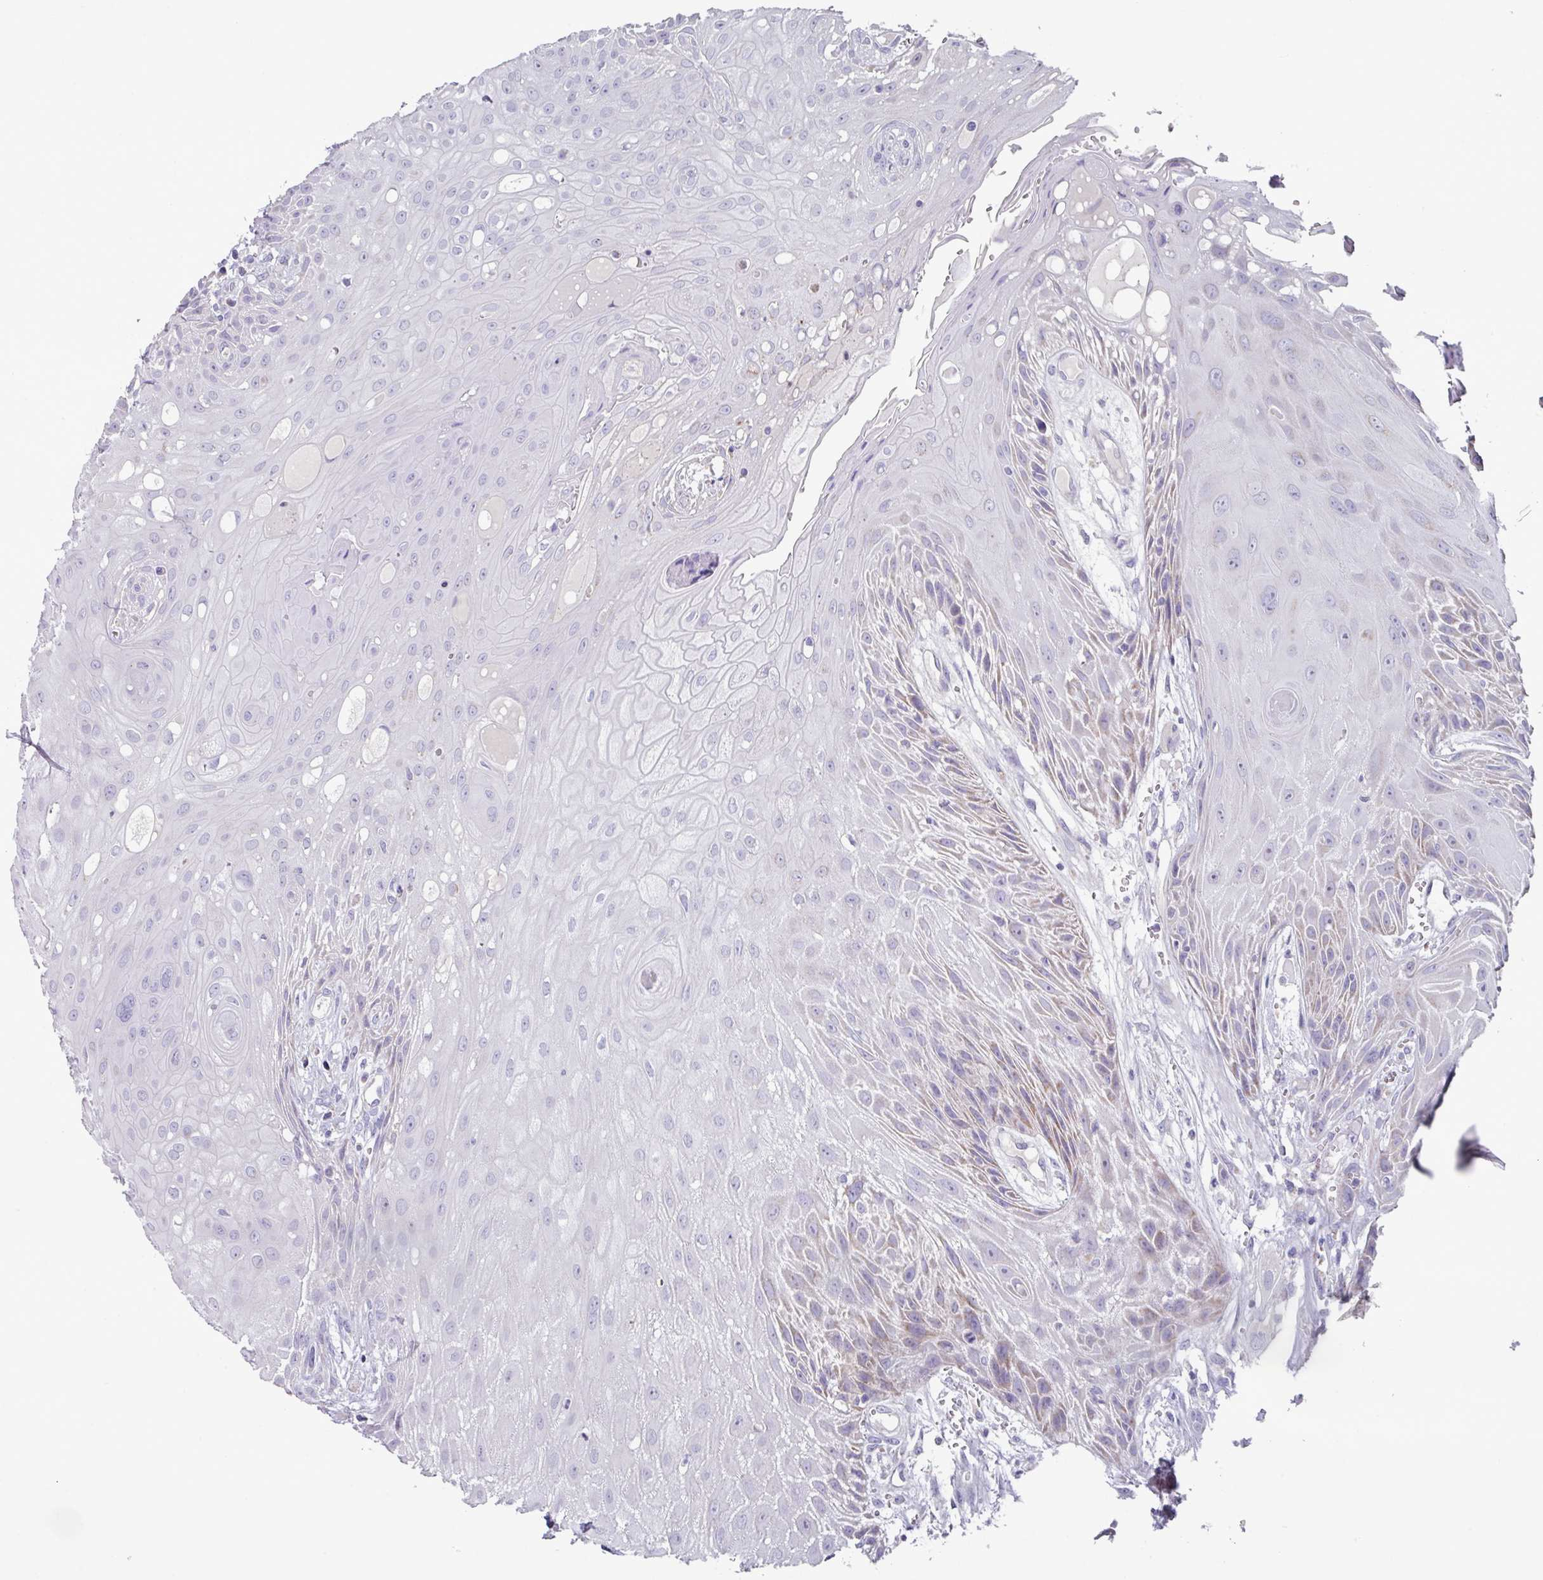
{"staining": {"intensity": "weak", "quantity": "<25%", "location": "cytoplasmic/membranous"}, "tissue": "head and neck cancer", "cell_type": "Tumor cells", "image_type": "cancer", "snomed": [{"axis": "morphology", "description": "Squamous cell carcinoma, NOS"}, {"axis": "topography", "description": "Head-Neck"}], "caption": "The micrograph displays no significant expression in tumor cells of head and neck cancer (squamous cell carcinoma).", "gene": "MT-ND4", "patient": {"sex": "female", "age": 73}}